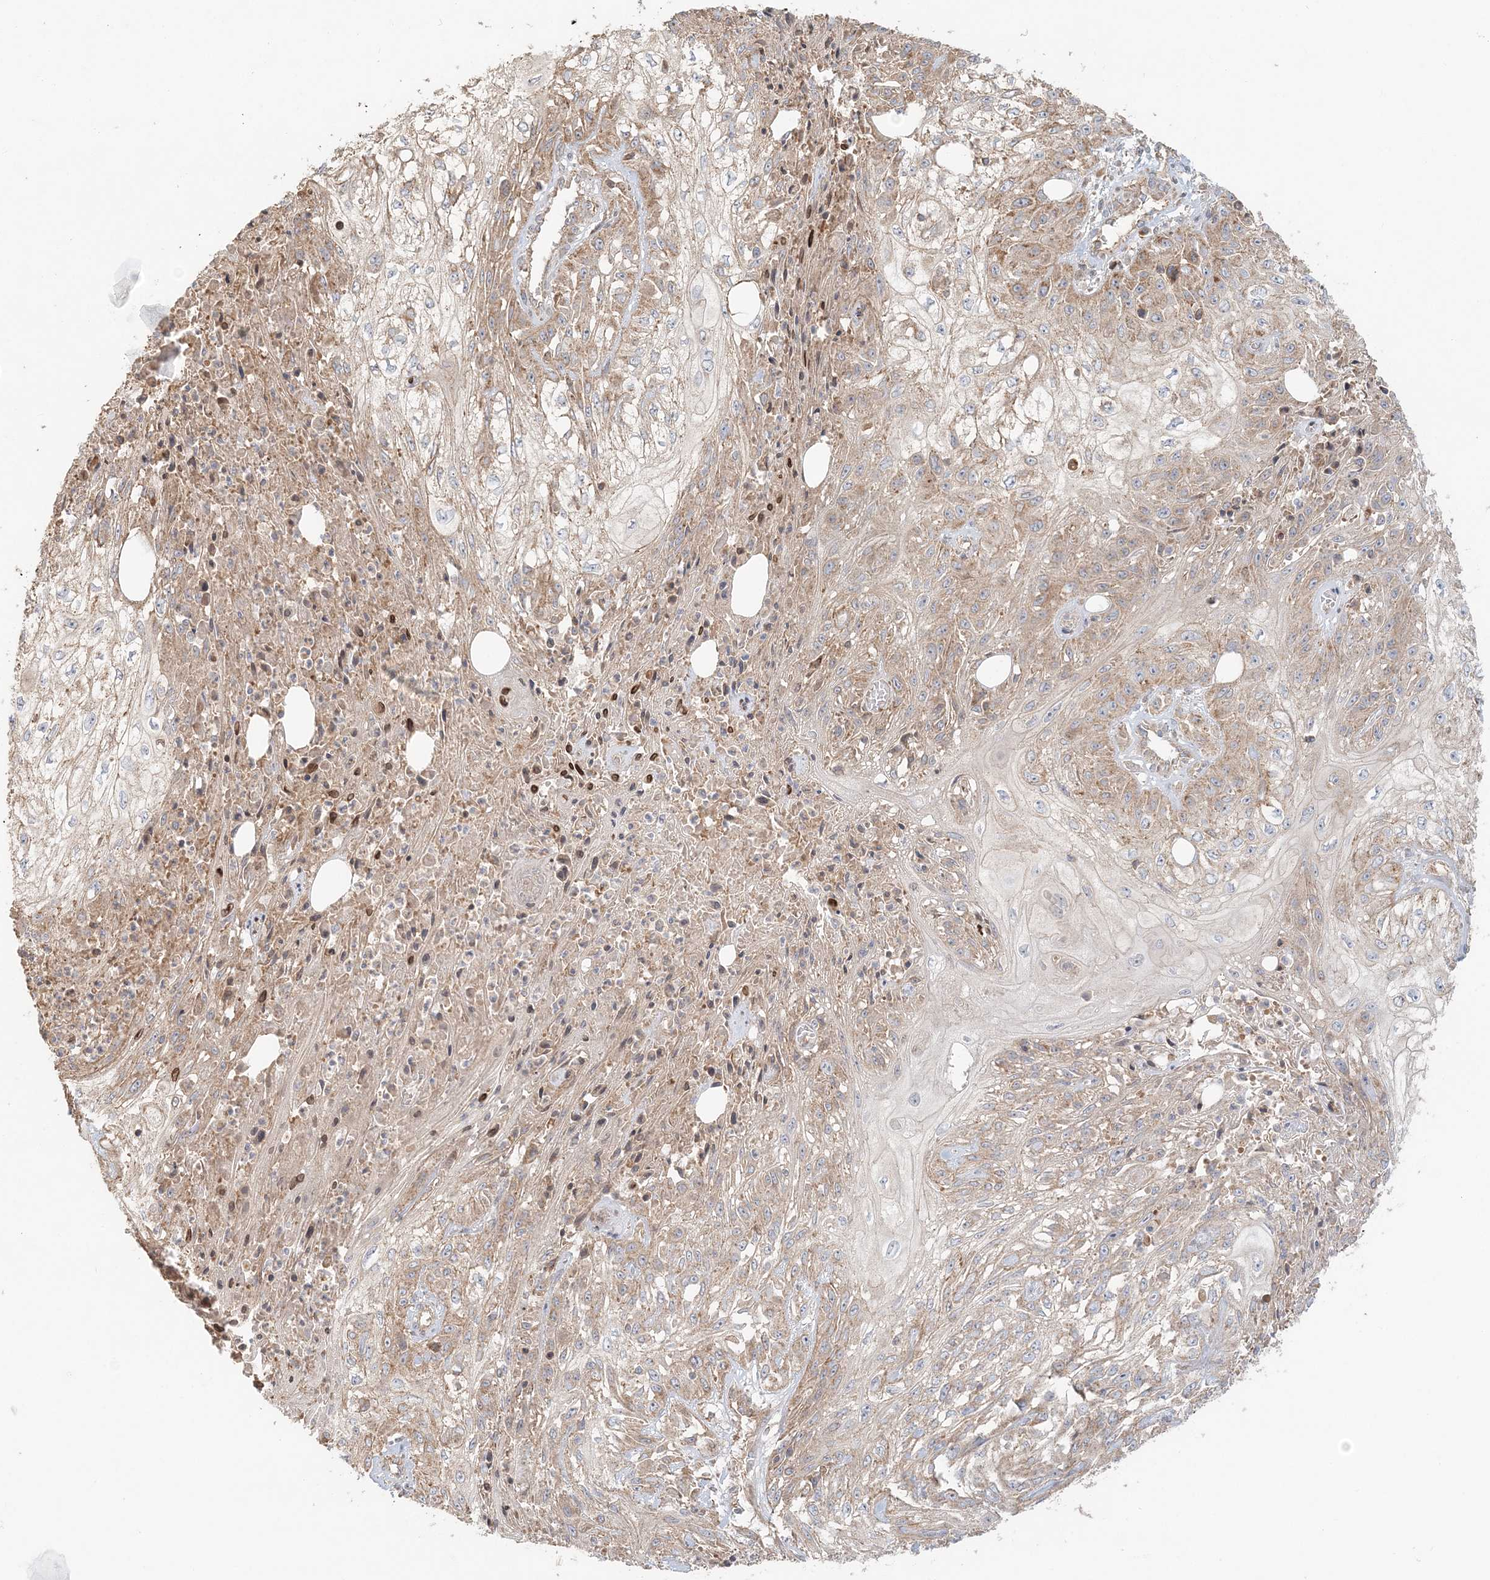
{"staining": {"intensity": "moderate", "quantity": ">75%", "location": "cytoplasmic/membranous"}, "tissue": "skin cancer", "cell_type": "Tumor cells", "image_type": "cancer", "snomed": [{"axis": "morphology", "description": "Squamous cell carcinoma, NOS"}, {"axis": "morphology", "description": "Squamous cell carcinoma, metastatic, NOS"}, {"axis": "topography", "description": "Skin"}, {"axis": "topography", "description": "Lymph node"}], "caption": "IHC micrograph of skin cancer stained for a protein (brown), which demonstrates medium levels of moderate cytoplasmic/membranous positivity in about >75% of tumor cells.", "gene": "KIAA0232", "patient": {"sex": "male", "age": 75}}